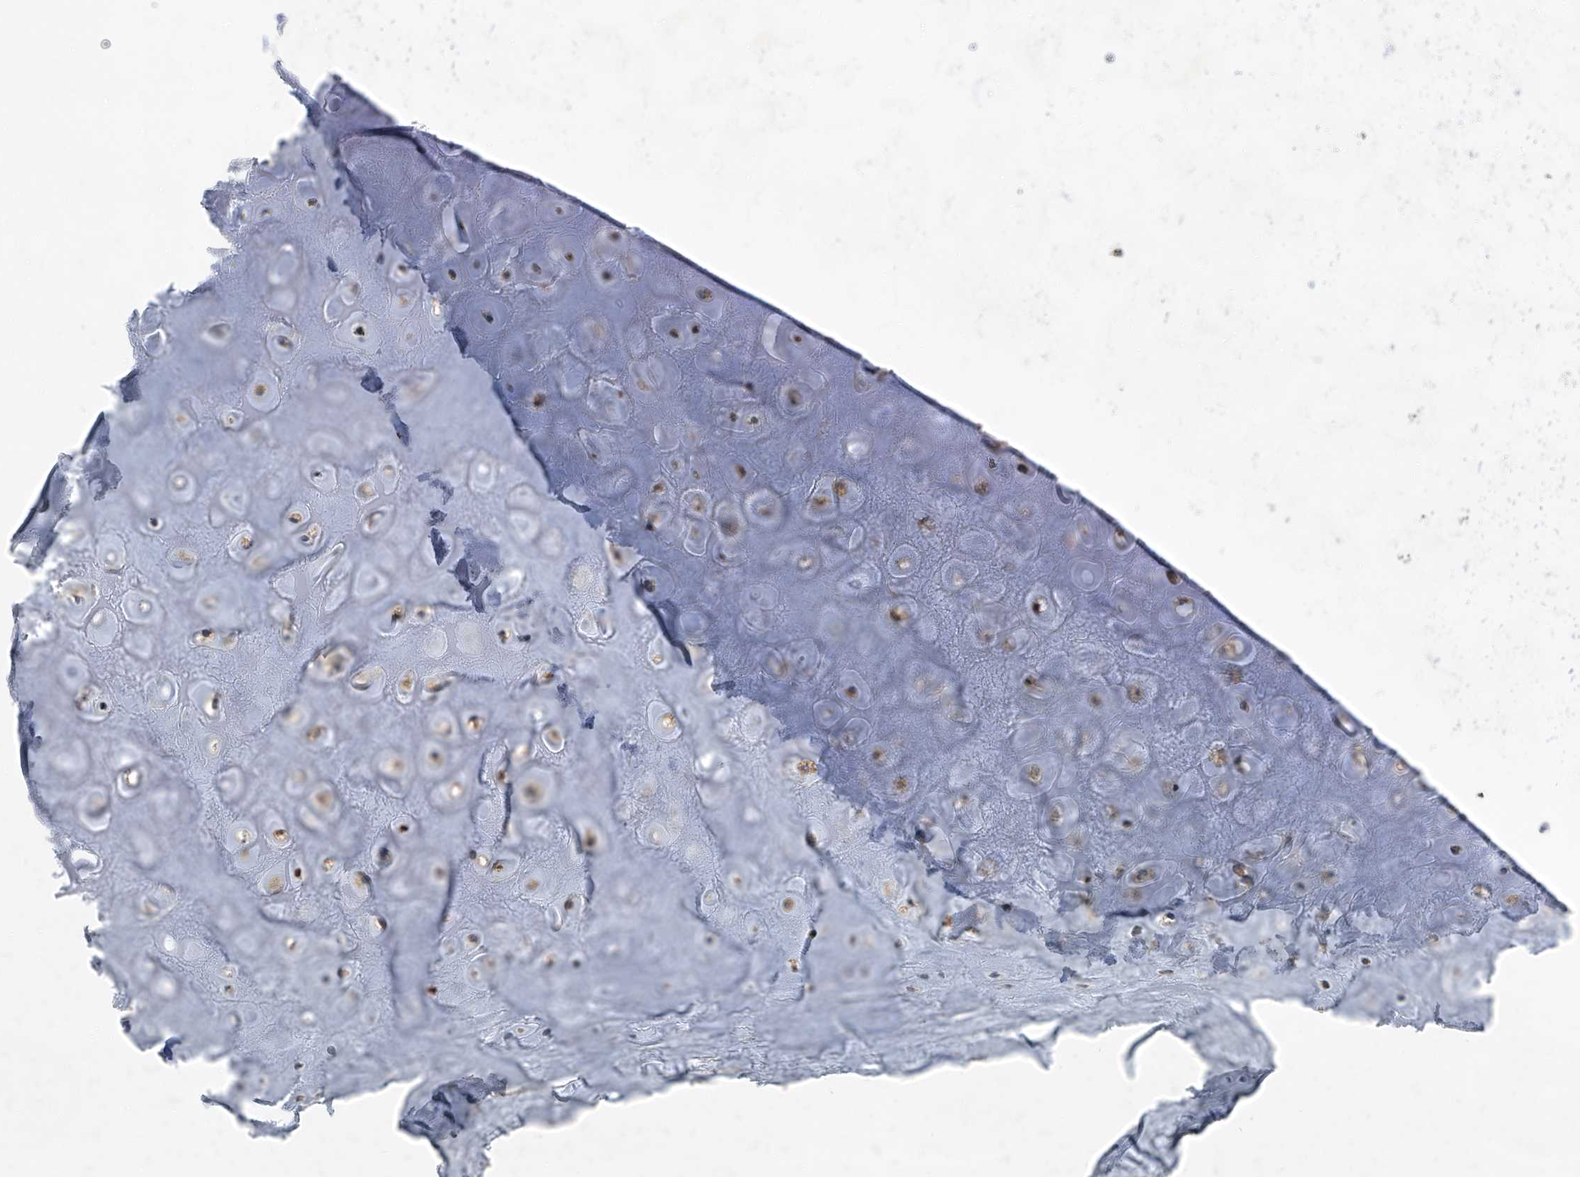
{"staining": {"intensity": "negative", "quantity": "none", "location": "none"}, "tissue": "adipose tissue", "cell_type": "Adipocytes", "image_type": "normal", "snomed": [{"axis": "morphology", "description": "Normal tissue, NOS"}, {"axis": "morphology", "description": "Basal cell carcinoma"}, {"axis": "topography", "description": "Skin"}], "caption": "DAB (3,3'-diaminobenzidine) immunohistochemical staining of unremarkable human adipose tissue reveals no significant positivity in adipocytes.", "gene": "FAM167A", "patient": {"sex": "female", "age": 89}}